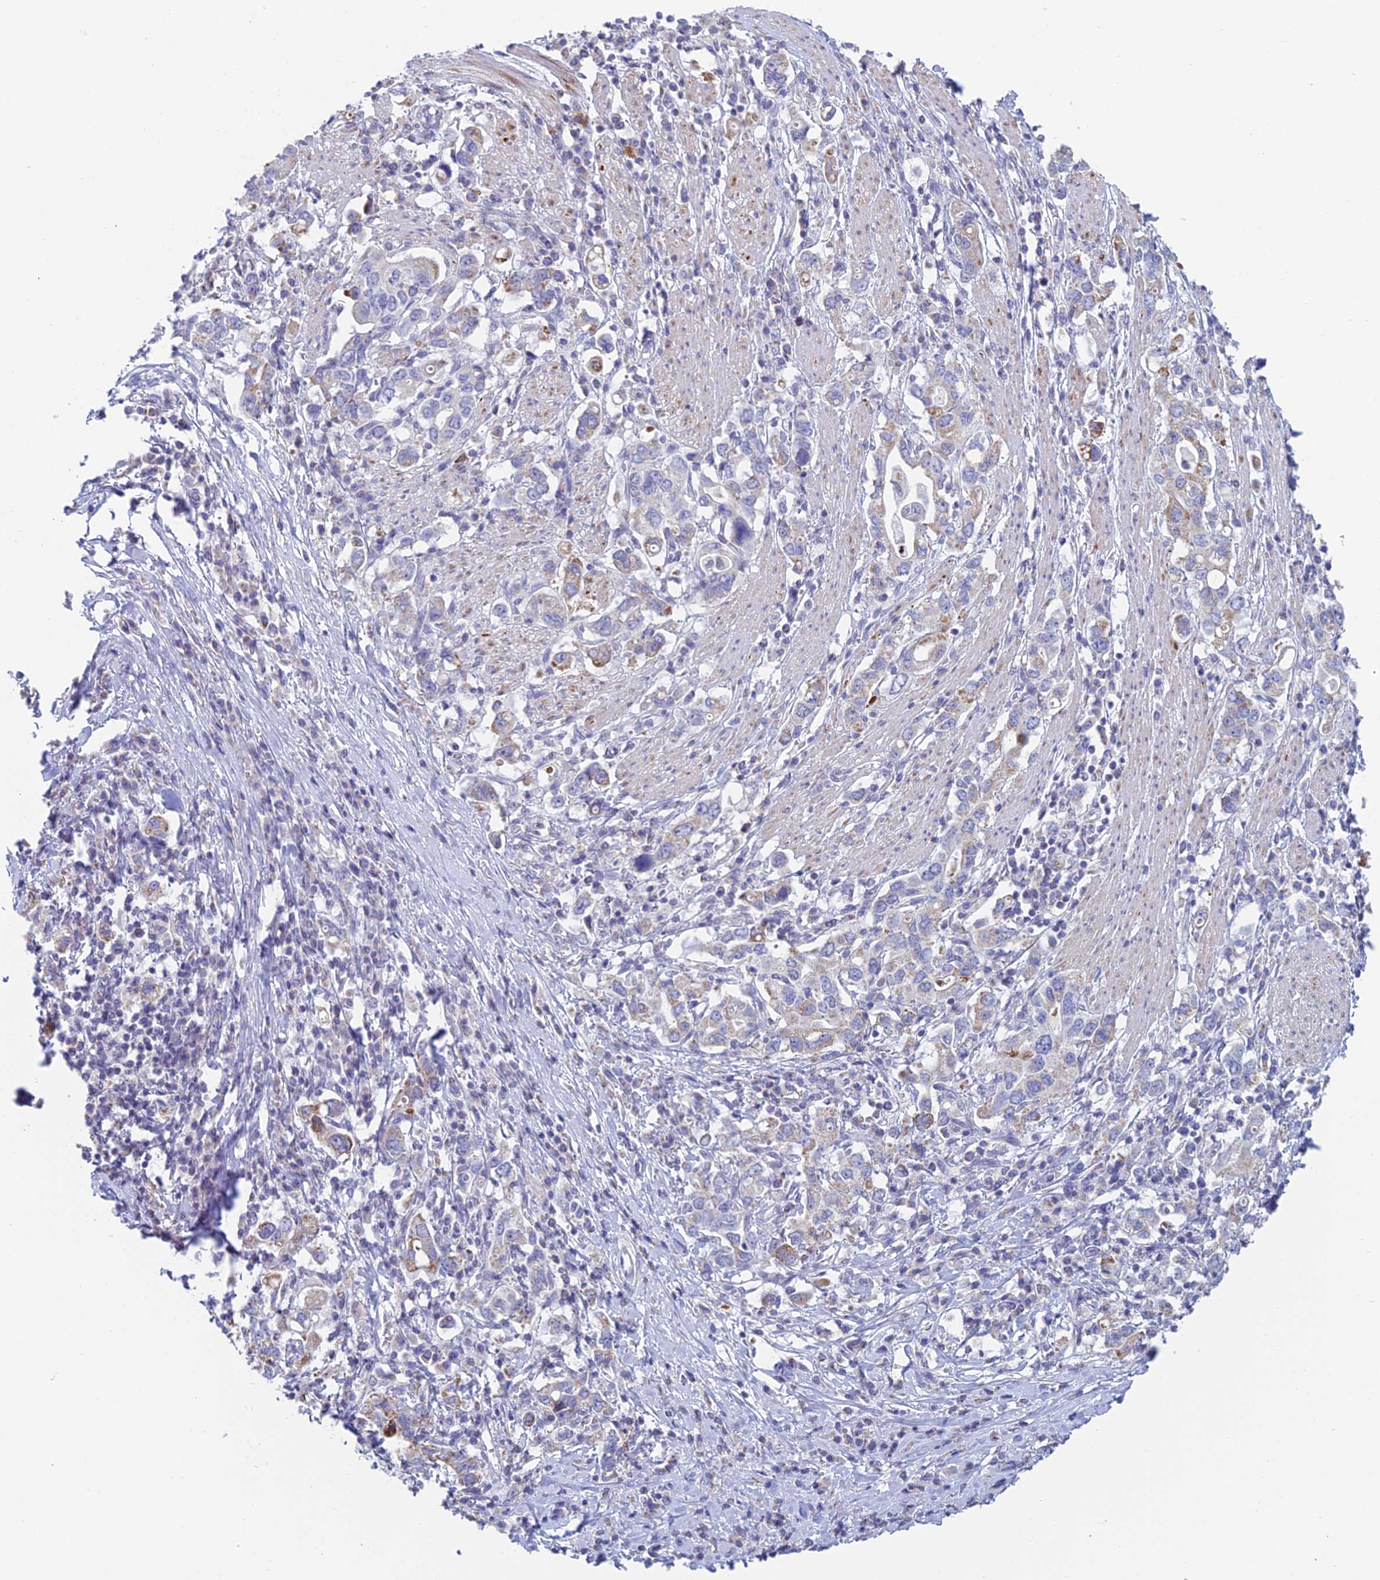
{"staining": {"intensity": "weak", "quantity": "<25%", "location": "cytoplasmic/membranous"}, "tissue": "stomach cancer", "cell_type": "Tumor cells", "image_type": "cancer", "snomed": [{"axis": "morphology", "description": "Adenocarcinoma, NOS"}, {"axis": "topography", "description": "Stomach, upper"}, {"axis": "topography", "description": "Stomach"}], "caption": "This micrograph is of stomach cancer stained with immunohistochemistry (IHC) to label a protein in brown with the nuclei are counter-stained blue. There is no positivity in tumor cells. (DAB immunohistochemistry, high magnification).", "gene": "REXO5", "patient": {"sex": "male", "age": 62}}